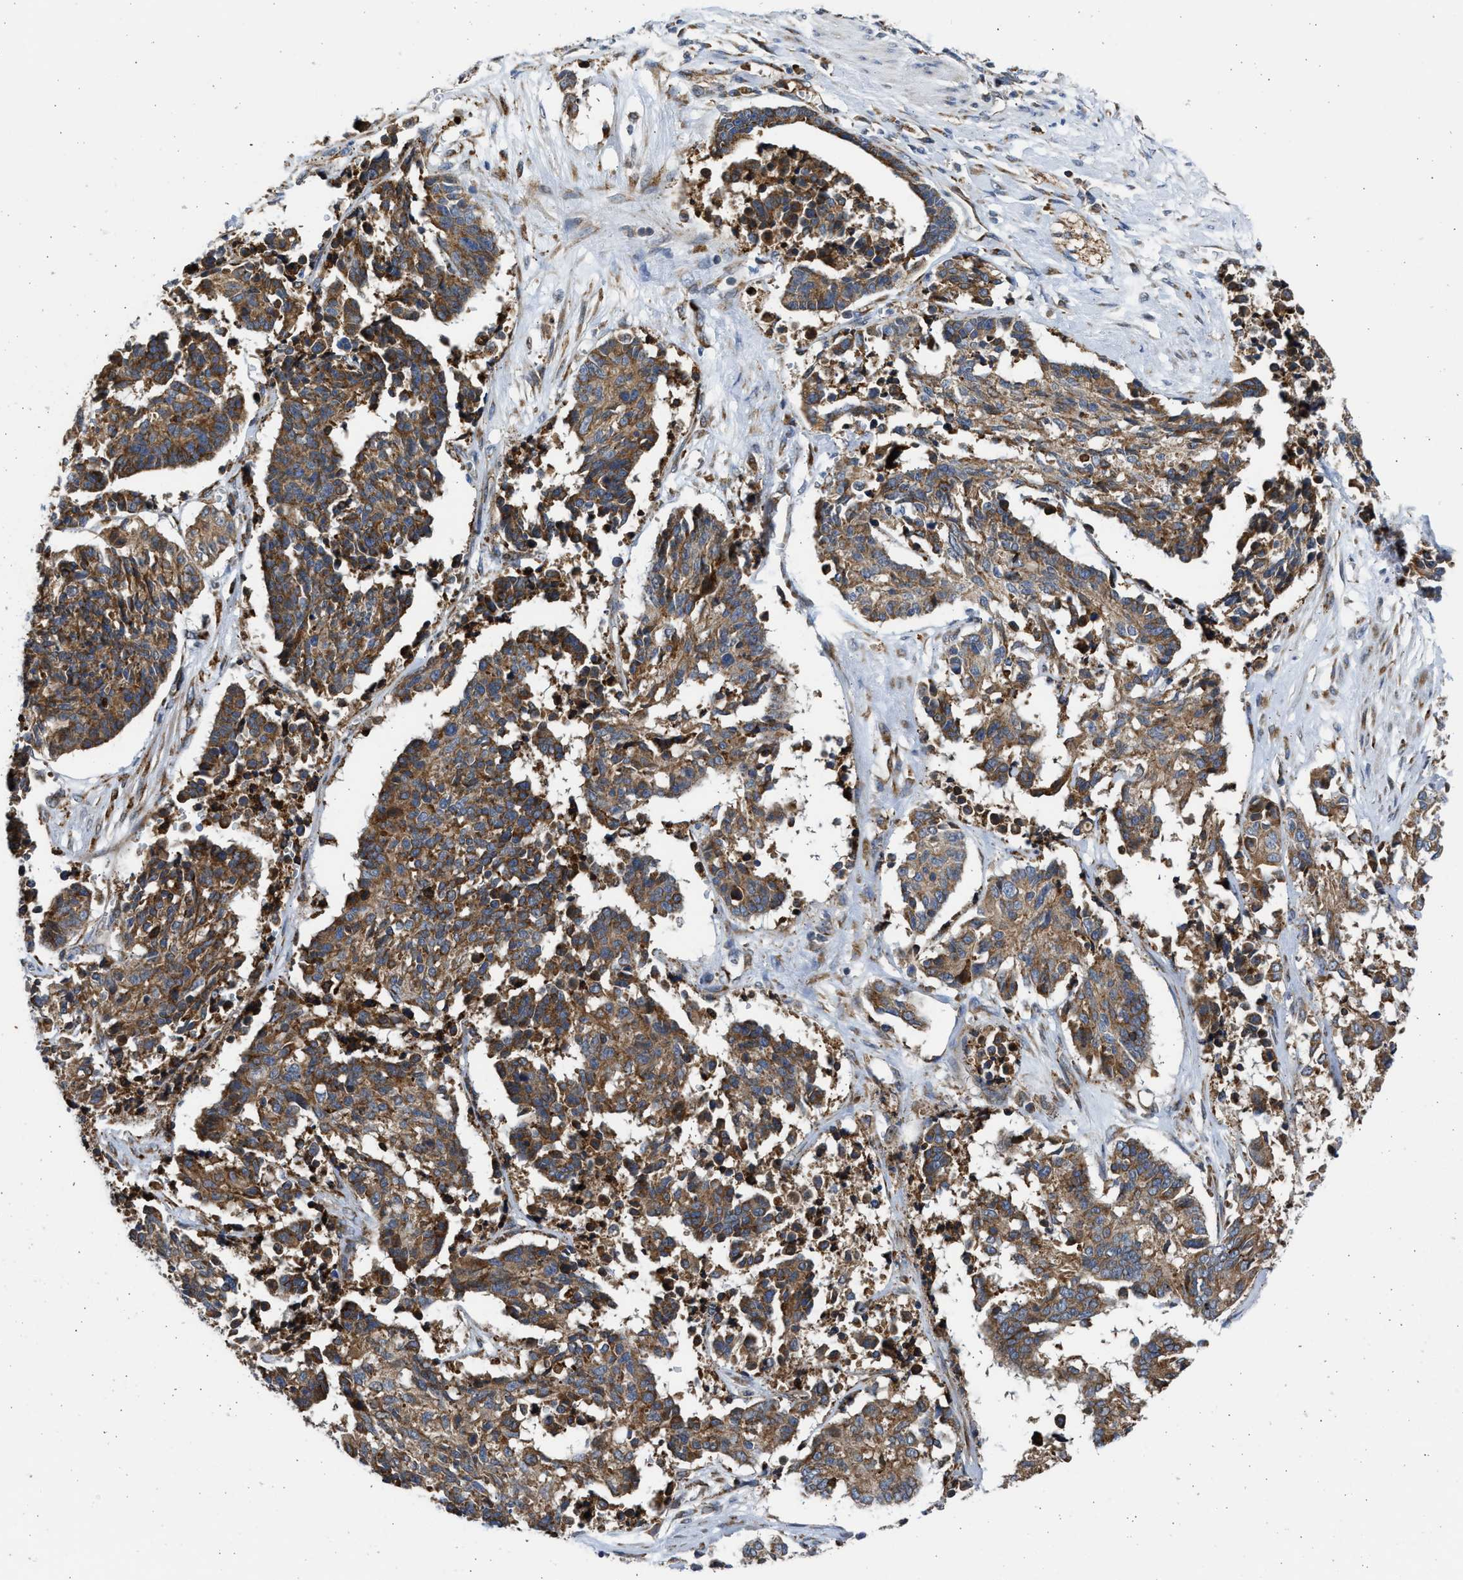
{"staining": {"intensity": "moderate", "quantity": ">75%", "location": "cytoplasmic/membranous"}, "tissue": "cervical cancer", "cell_type": "Tumor cells", "image_type": "cancer", "snomed": [{"axis": "morphology", "description": "Squamous cell carcinoma, NOS"}, {"axis": "topography", "description": "Cervix"}], "caption": "Protein staining of cervical cancer (squamous cell carcinoma) tissue displays moderate cytoplasmic/membranous staining in about >75% of tumor cells.", "gene": "PLD2", "patient": {"sex": "female", "age": 35}}